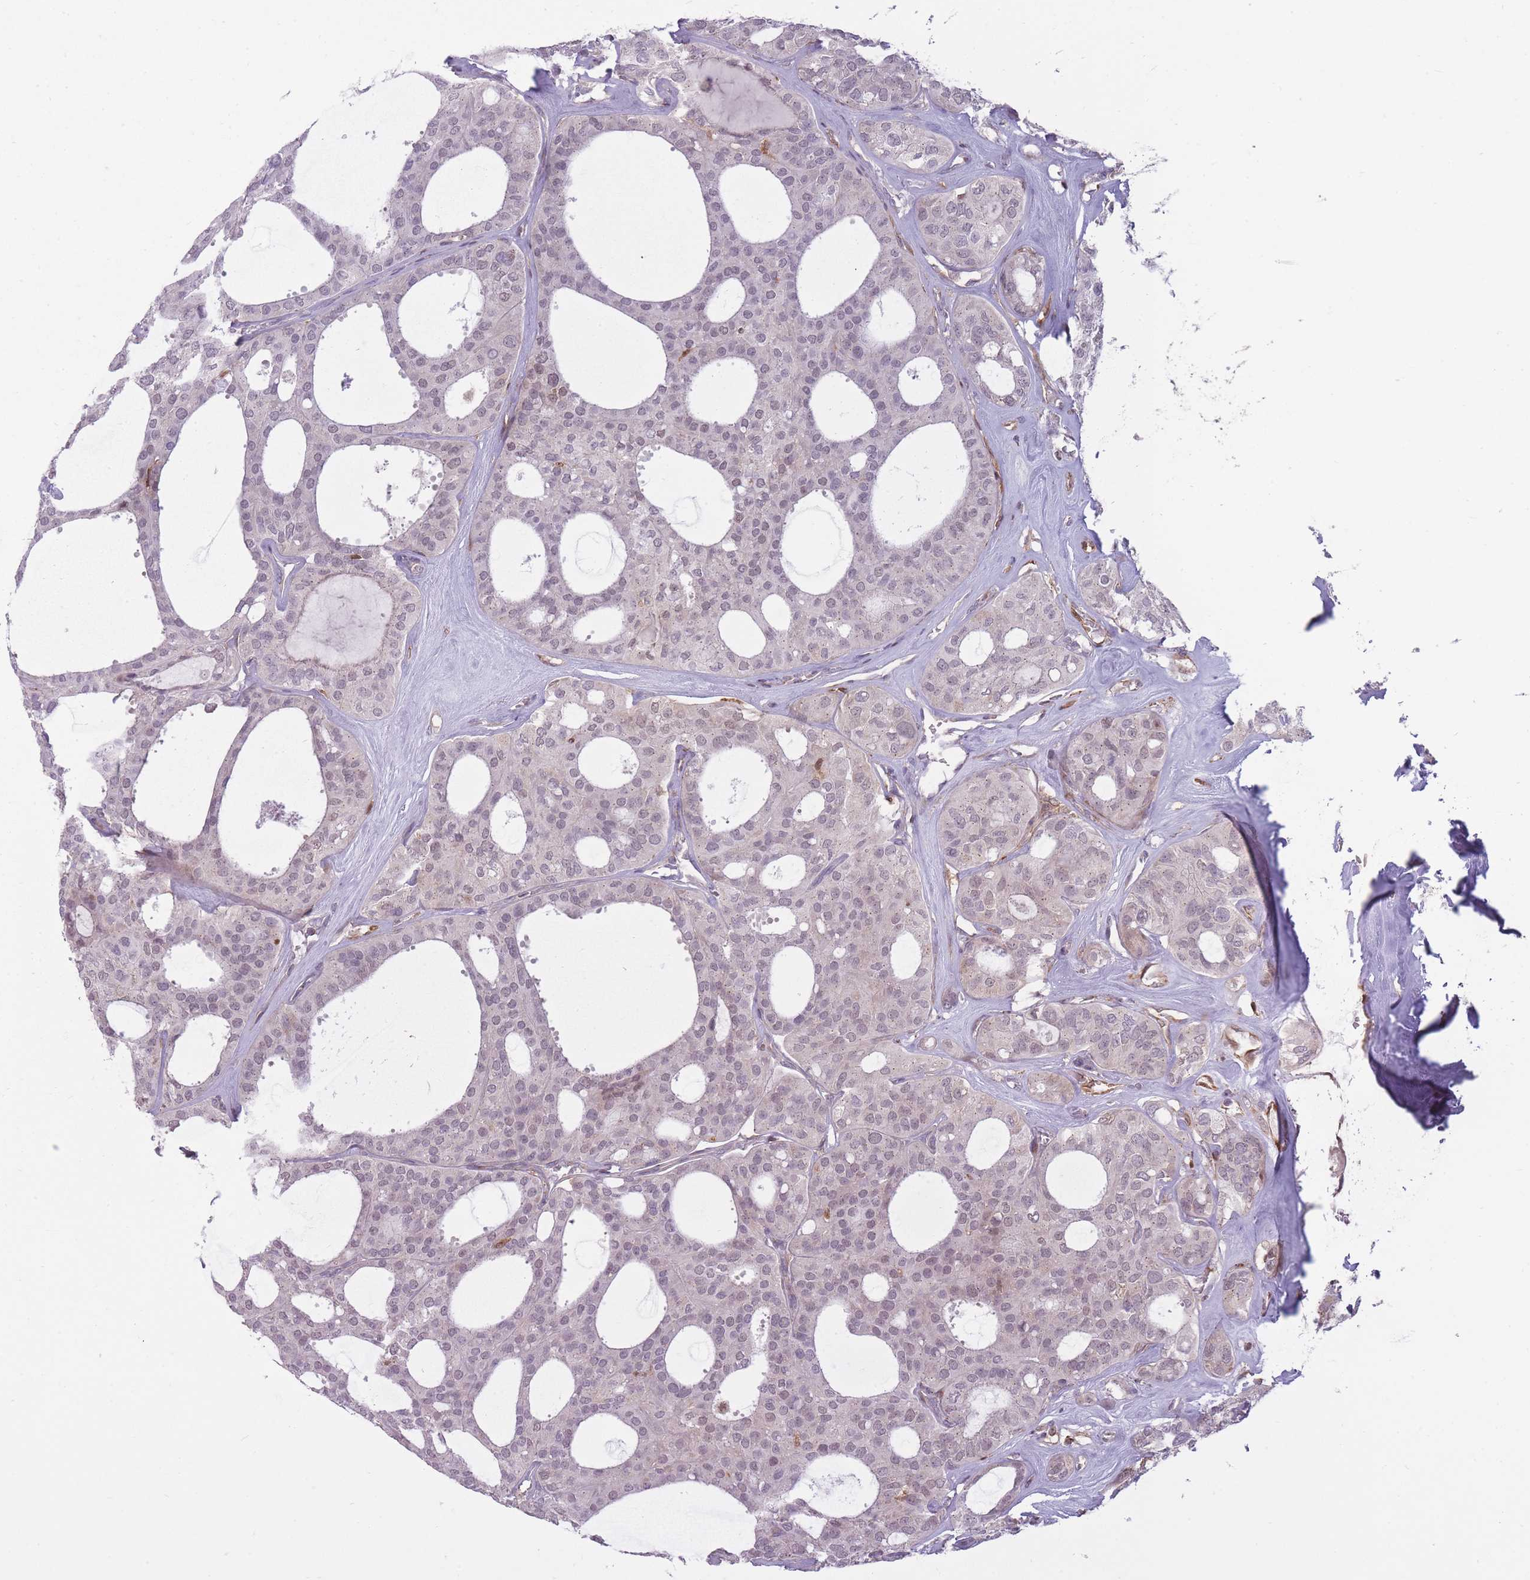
{"staining": {"intensity": "weak", "quantity": "<25%", "location": "nuclear"}, "tissue": "thyroid cancer", "cell_type": "Tumor cells", "image_type": "cancer", "snomed": [{"axis": "morphology", "description": "Follicular adenoma carcinoma, NOS"}, {"axis": "topography", "description": "Thyroid gland"}], "caption": "Immunohistochemical staining of thyroid follicular adenoma carcinoma exhibits no significant staining in tumor cells. Nuclei are stained in blue.", "gene": "LGALS9", "patient": {"sex": "male", "age": 75}}